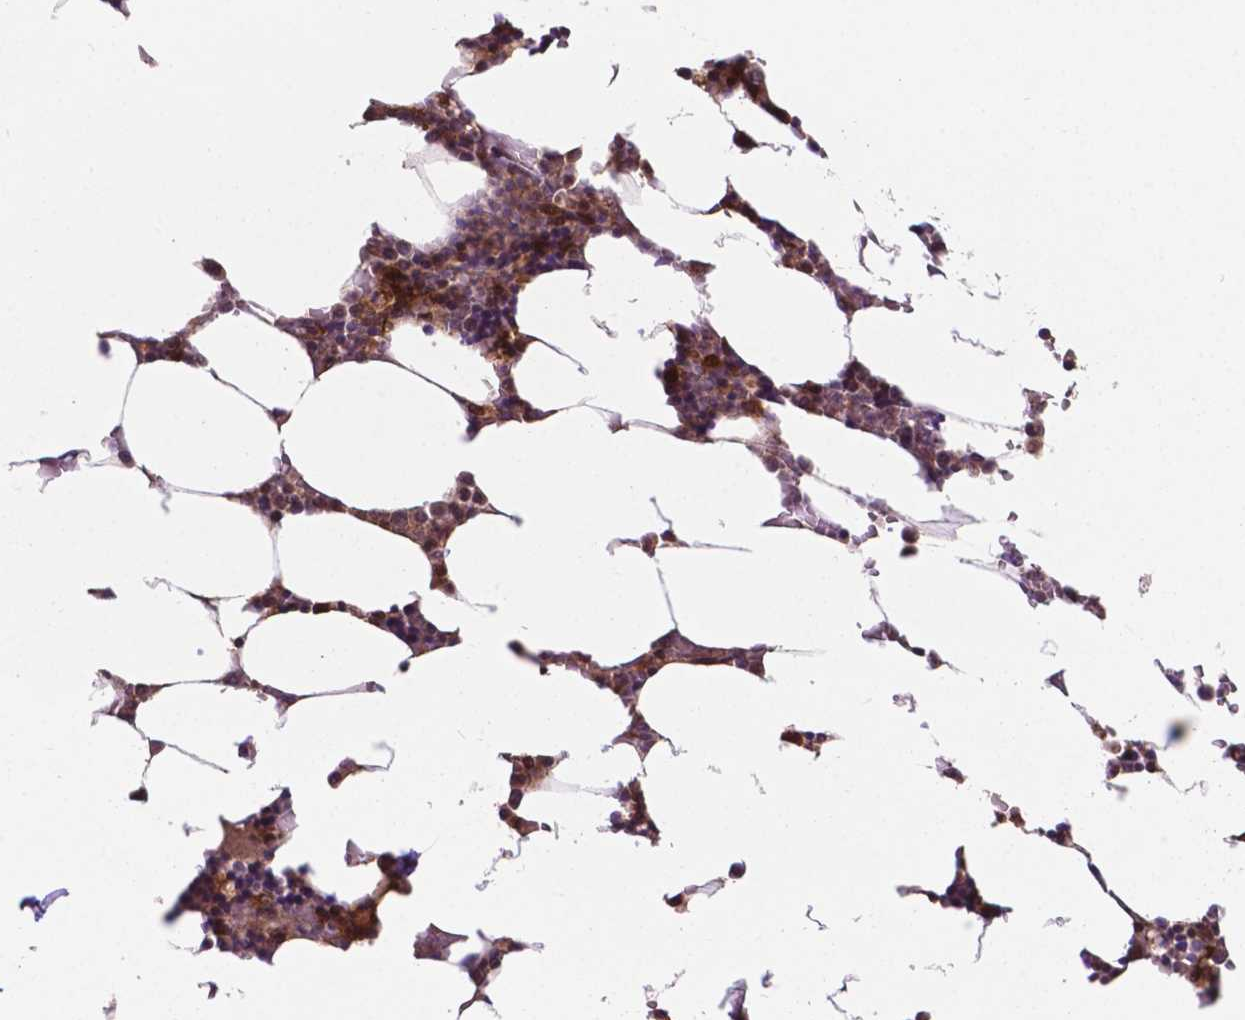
{"staining": {"intensity": "moderate", "quantity": ">75%", "location": "cytoplasmic/membranous,nuclear"}, "tissue": "bone marrow", "cell_type": "Hematopoietic cells", "image_type": "normal", "snomed": [{"axis": "morphology", "description": "Normal tissue, NOS"}, {"axis": "topography", "description": "Bone marrow"}], "caption": "About >75% of hematopoietic cells in unremarkable human bone marrow exhibit moderate cytoplasmic/membranous,nuclear protein expression as visualized by brown immunohistochemical staining.", "gene": "UBE2L6", "patient": {"sex": "female", "age": 52}}